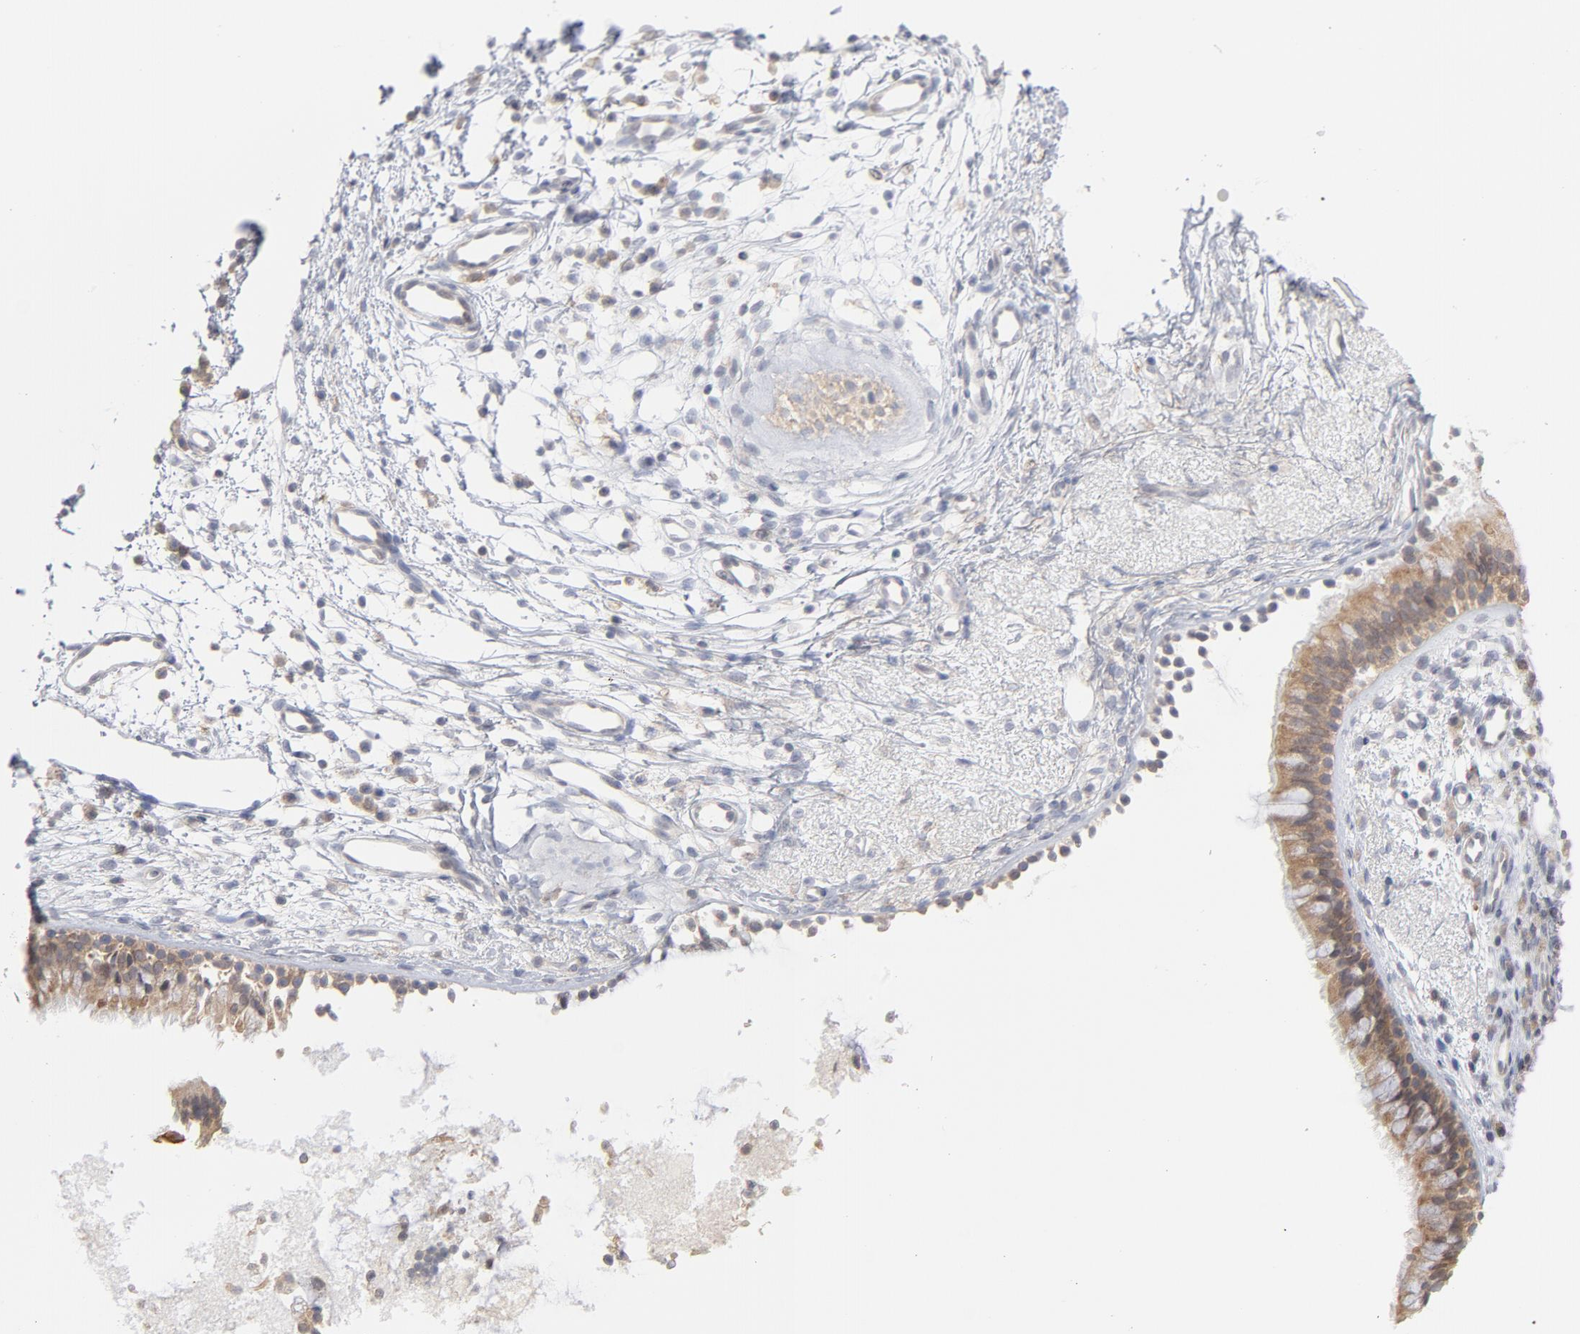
{"staining": {"intensity": "moderate", "quantity": ">75%", "location": "cytoplasmic/membranous"}, "tissue": "nasopharynx", "cell_type": "Respiratory epithelial cells", "image_type": "normal", "snomed": [{"axis": "morphology", "description": "Normal tissue, NOS"}, {"axis": "topography", "description": "Nasopharynx"}], "caption": "There is medium levels of moderate cytoplasmic/membranous expression in respiratory epithelial cells of normal nasopharynx, as demonstrated by immunohistochemical staining (brown color).", "gene": "PPFIBP2", "patient": {"sex": "male", "age": 21}}